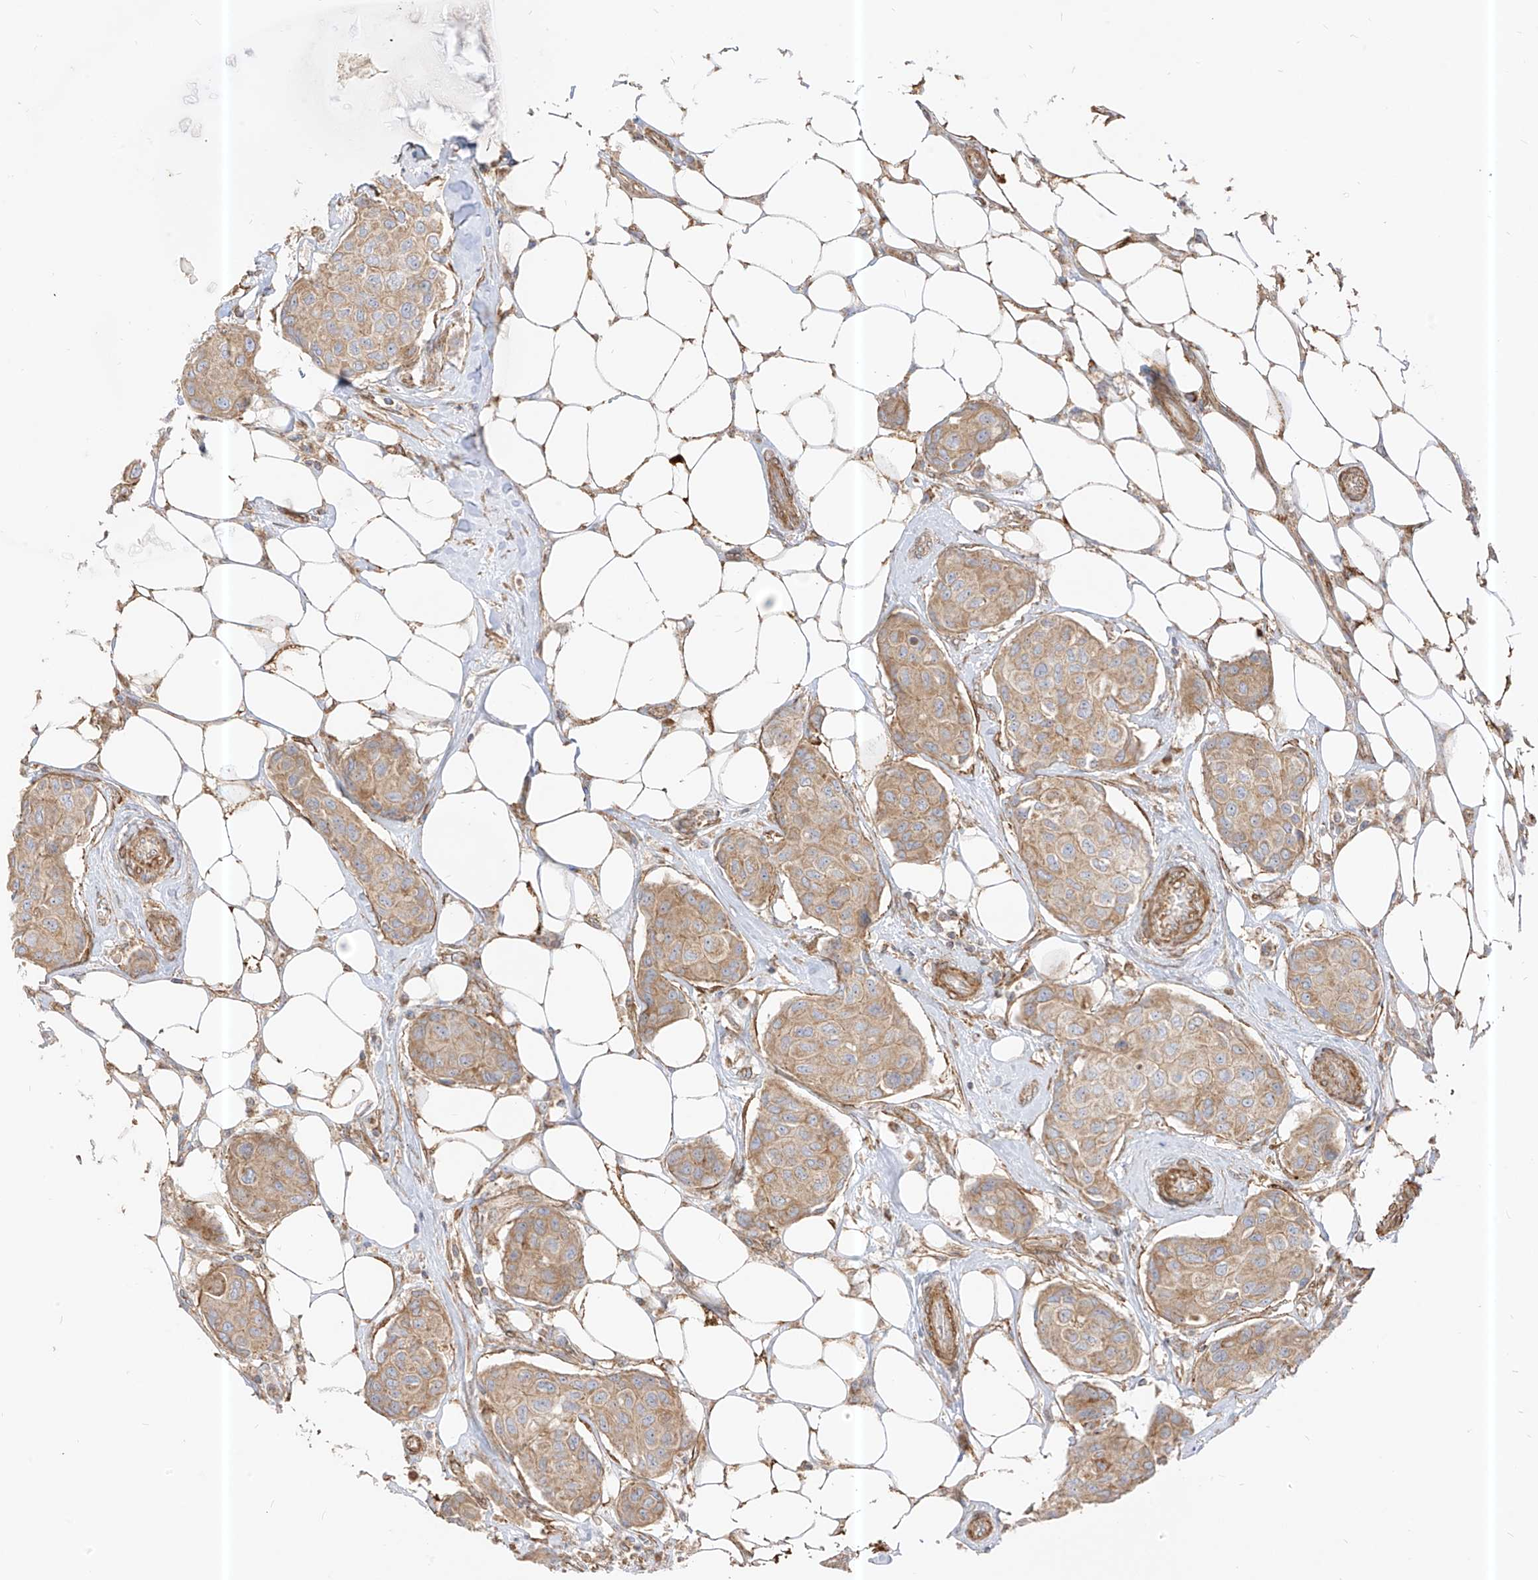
{"staining": {"intensity": "moderate", "quantity": ">75%", "location": "cytoplasmic/membranous"}, "tissue": "breast cancer", "cell_type": "Tumor cells", "image_type": "cancer", "snomed": [{"axis": "morphology", "description": "Duct carcinoma"}, {"axis": "topography", "description": "Breast"}], "caption": "Protein expression analysis of human intraductal carcinoma (breast) reveals moderate cytoplasmic/membranous expression in approximately >75% of tumor cells.", "gene": "PLCL1", "patient": {"sex": "female", "age": 80}}